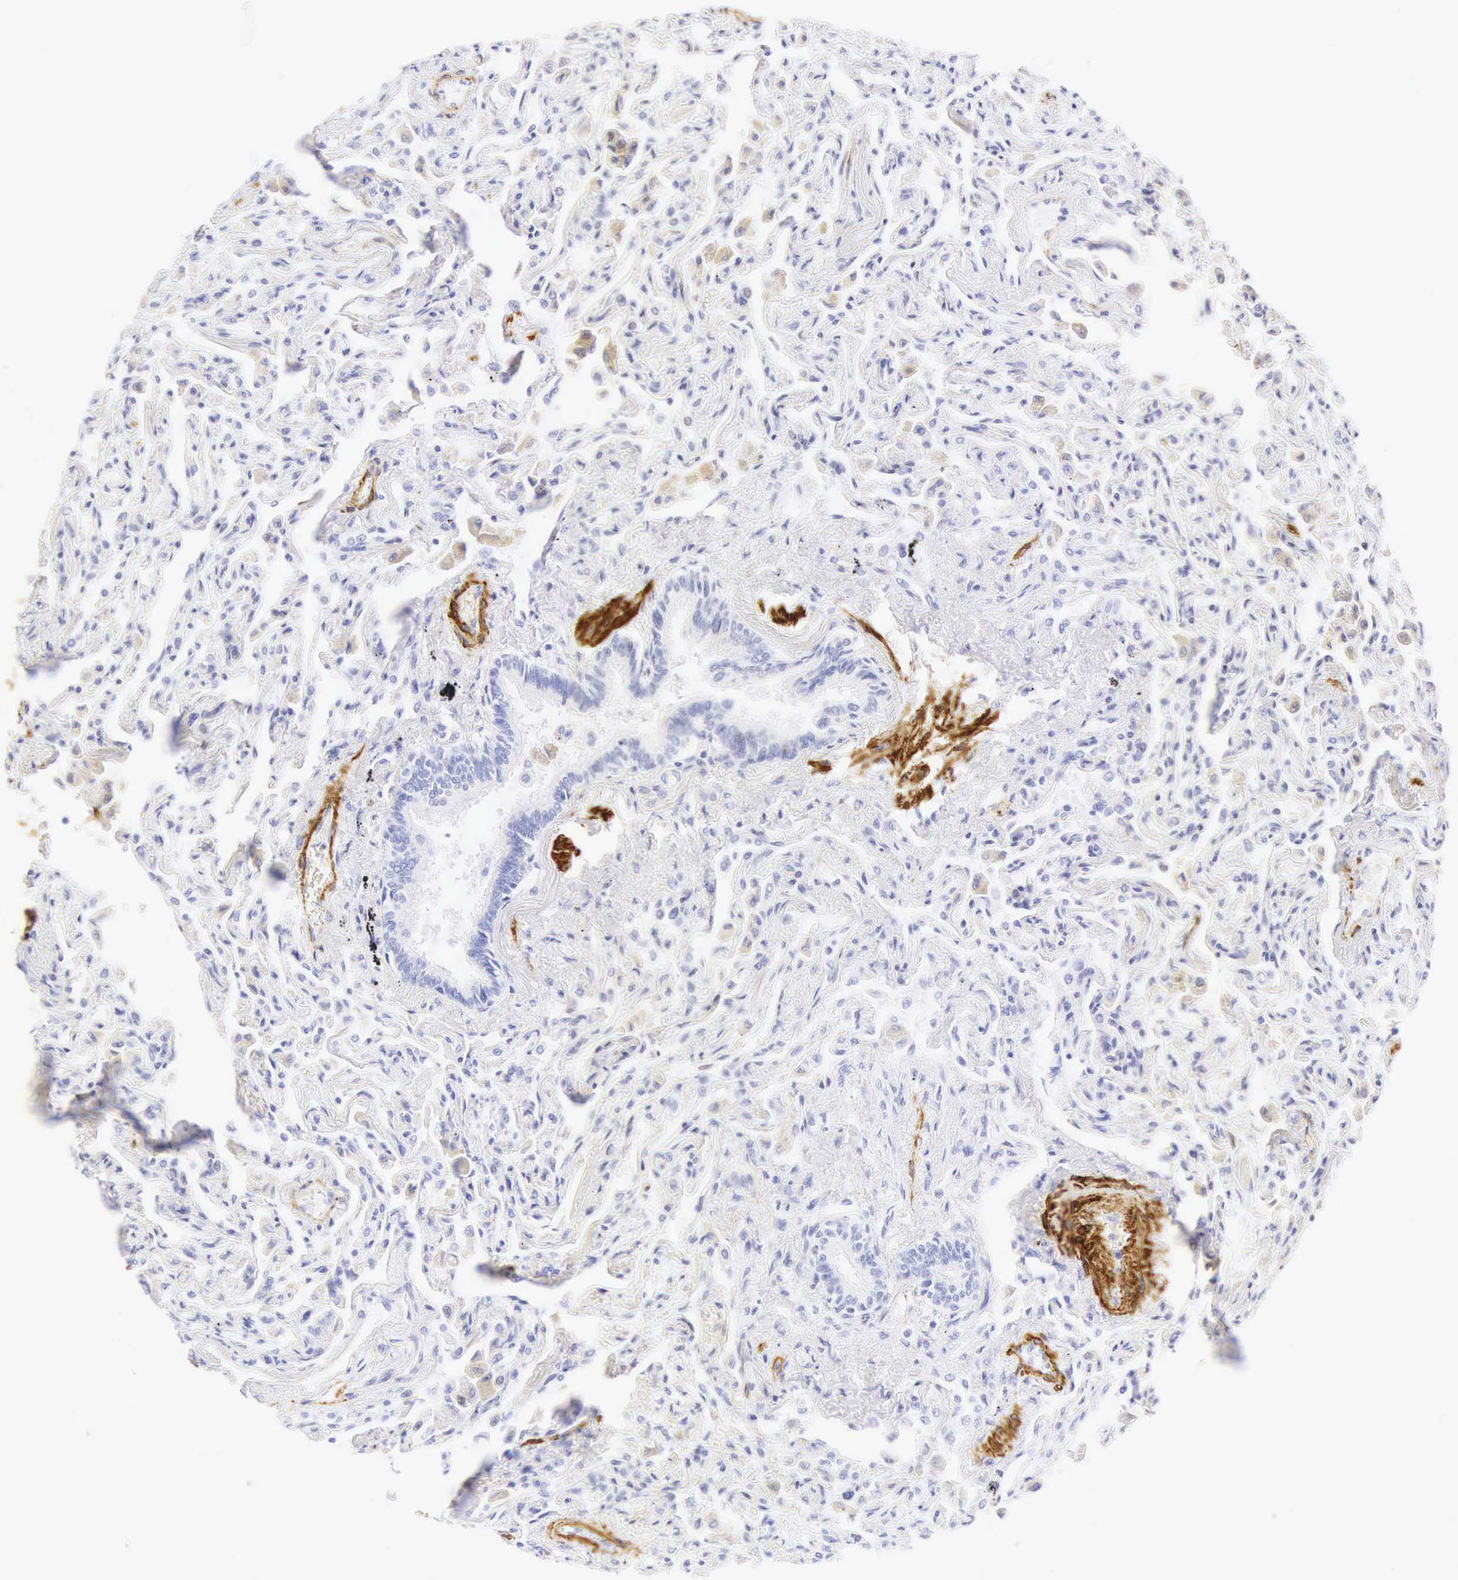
{"staining": {"intensity": "negative", "quantity": "none", "location": "none"}, "tissue": "lung", "cell_type": "Alveolar cells", "image_type": "normal", "snomed": [{"axis": "morphology", "description": "Normal tissue, NOS"}, {"axis": "topography", "description": "Lung"}], "caption": "A histopathology image of human lung is negative for staining in alveolar cells. The staining is performed using DAB (3,3'-diaminobenzidine) brown chromogen with nuclei counter-stained in using hematoxylin.", "gene": "CALD1", "patient": {"sex": "male", "age": 73}}